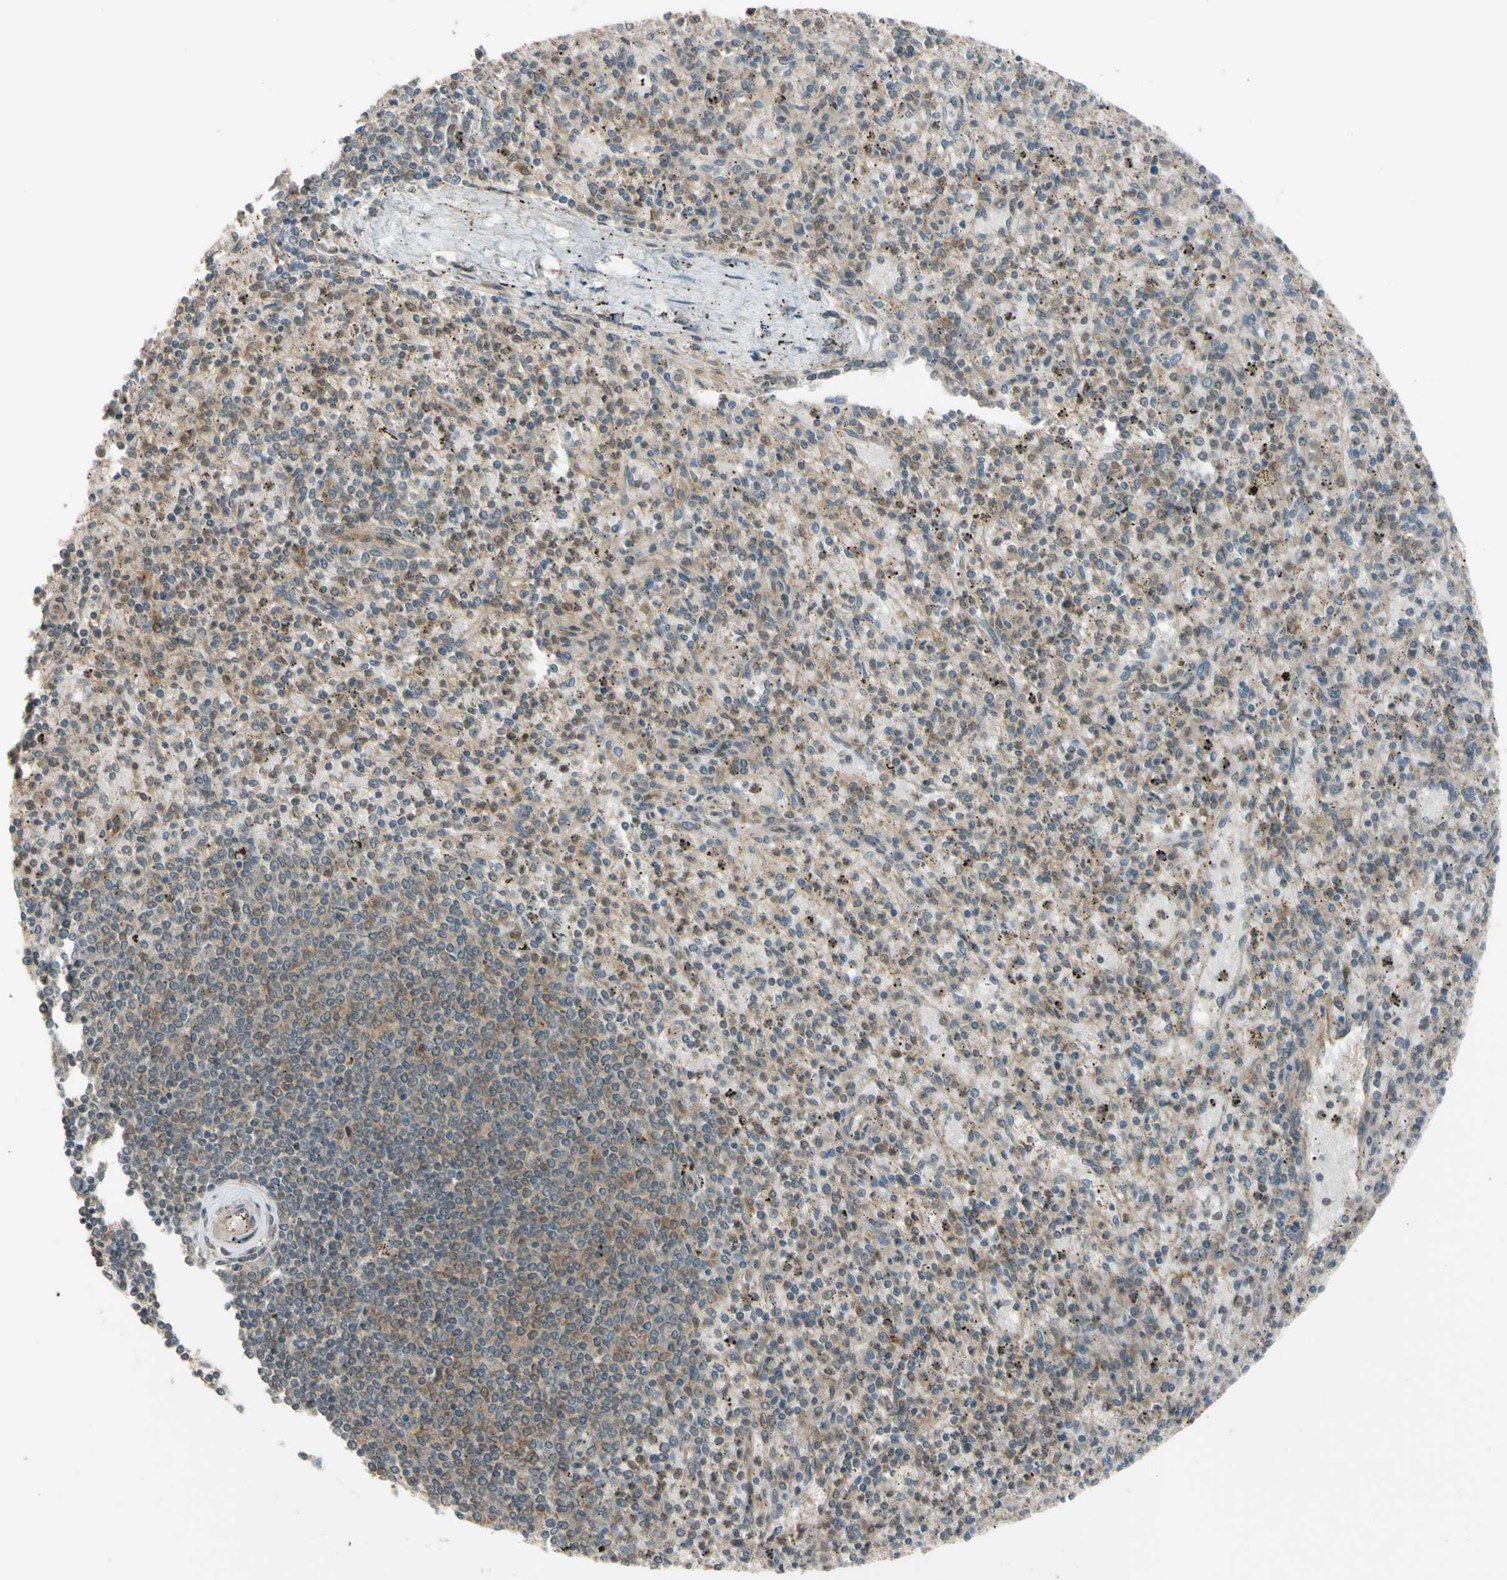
{"staining": {"intensity": "moderate", "quantity": "25%-75%", "location": "cytoplasmic/membranous"}, "tissue": "spleen", "cell_type": "Cells in red pulp", "image_type": "normal", "snomed": [{"axis": "morphology", "description": "Normal tissue, NOS"}, {"axis": "topography", "description": "Spleen"}], "caption": "Immunohistochemistry image of unremarkable spleen stained for a protein (brown), which reveals medium levels of moderate cytoplasmic/membranous positivity in about 25%-75% of cells in red pulp.", "gene": "FLII", "patient": {"sex": "male", "age": 72}}